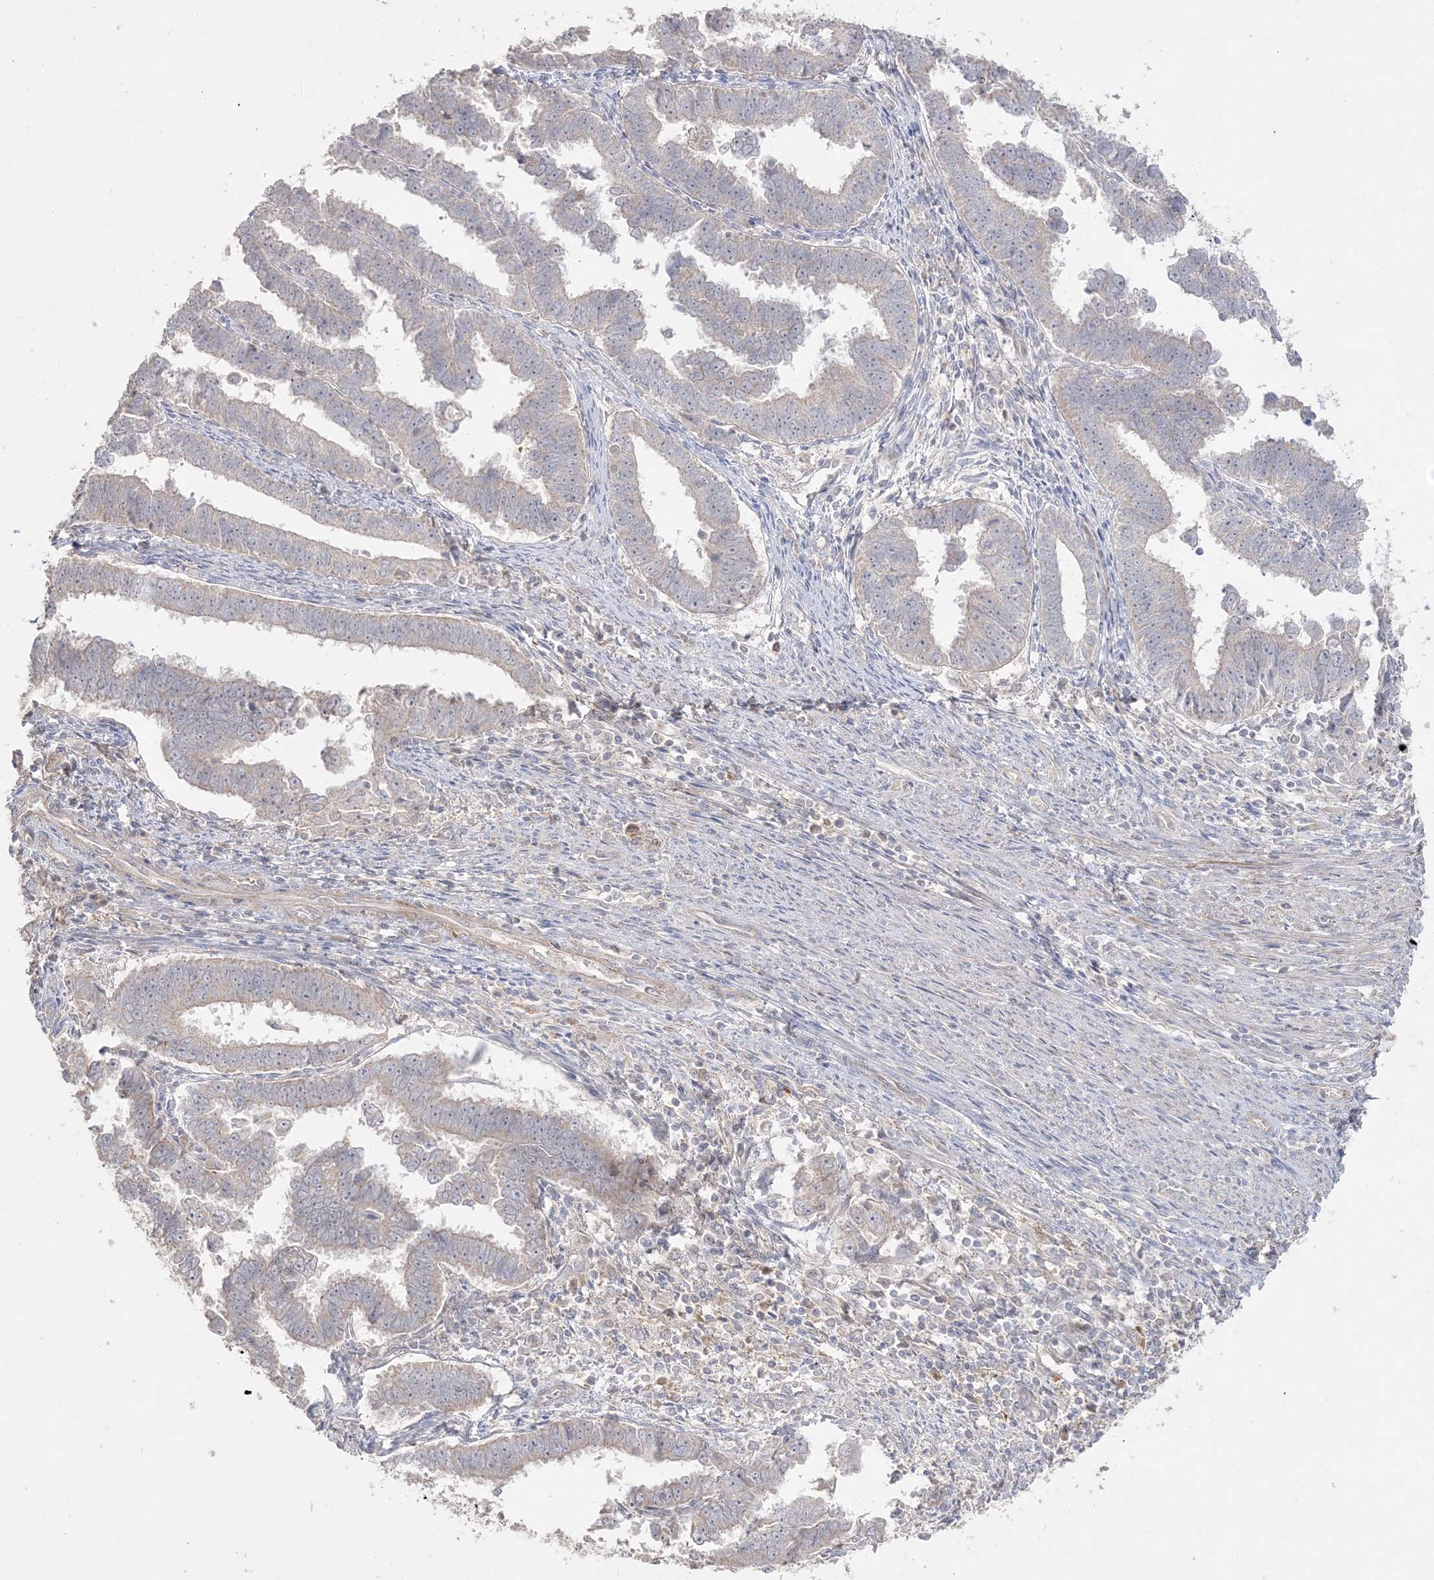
{"staining": {"intensity": "negative", "quantity": "none", "location": "none"}, "tissue": "endometrial cancer", "cell_type": "Tumor cells", "image_type": "cancer", "snomed": [{"axis": "morphology", "description": "Adenocarcinoma, NOS"}, {"axis": "topography", "description": "Endometrium"}], "caption": "Histopathology image shows no significant protein expression in tumor cells of endometrial adenocarcinoma.", "gene": "SH3BP4", "patient": {"sex": "female", "age": 75}}